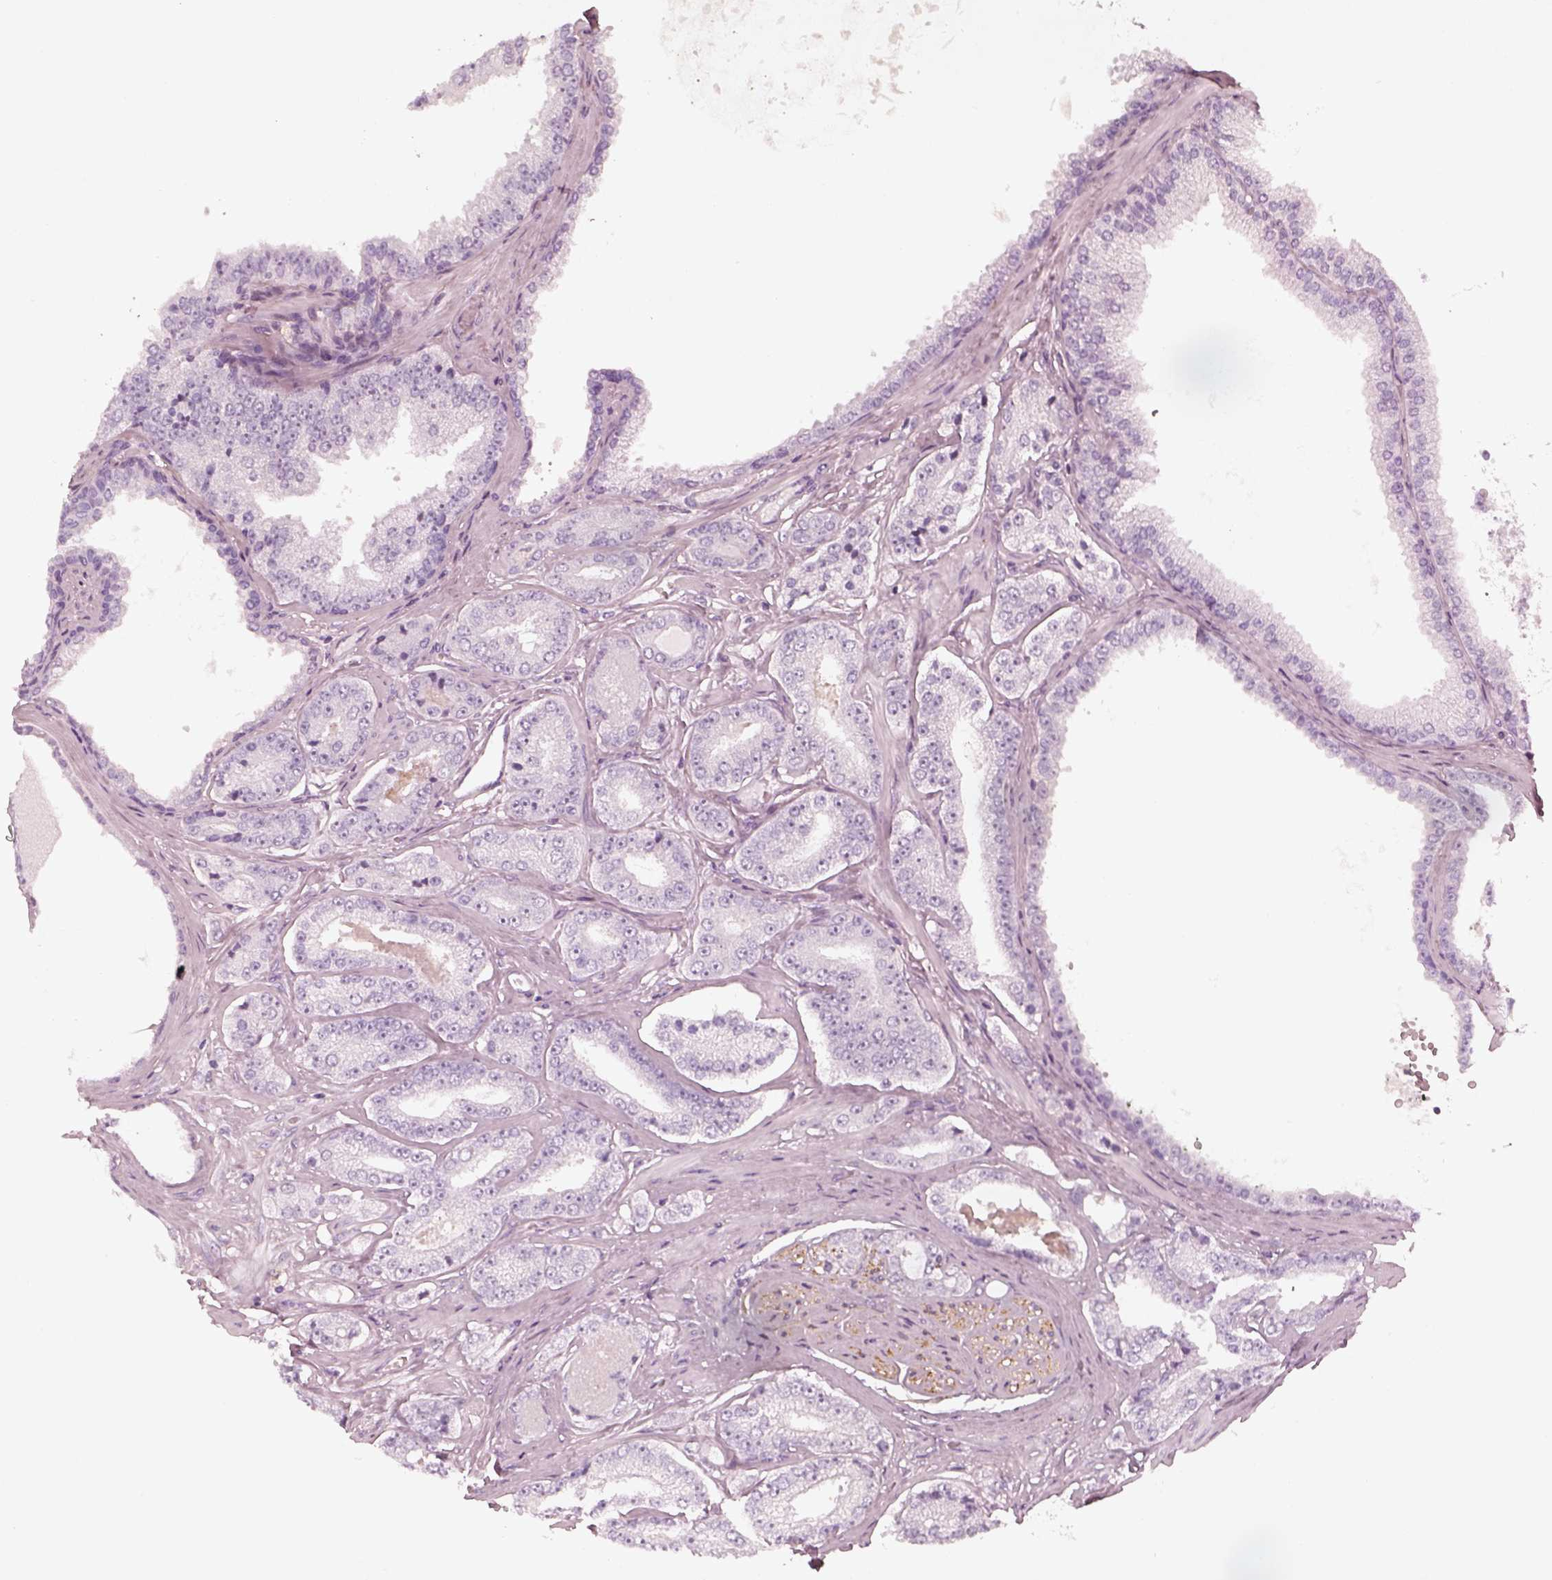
{"staining": {"intensity": "negative", "quantity": "none", "location": "none"}, "tissue": "prostate cancer", "cell_type": "Tumor cells", "image_type": "cancer", "snomed": [{"axis": "morphology", "description": "Adenocarcinoma, NOS"}, {"axis": "topography", "description": "Prostate"}], "caption": "Tumor cells show no significant staining in adenocarcinoma (prostate).", "gene": "OPN4", "patient": {"sex": "male", "age": 64}}